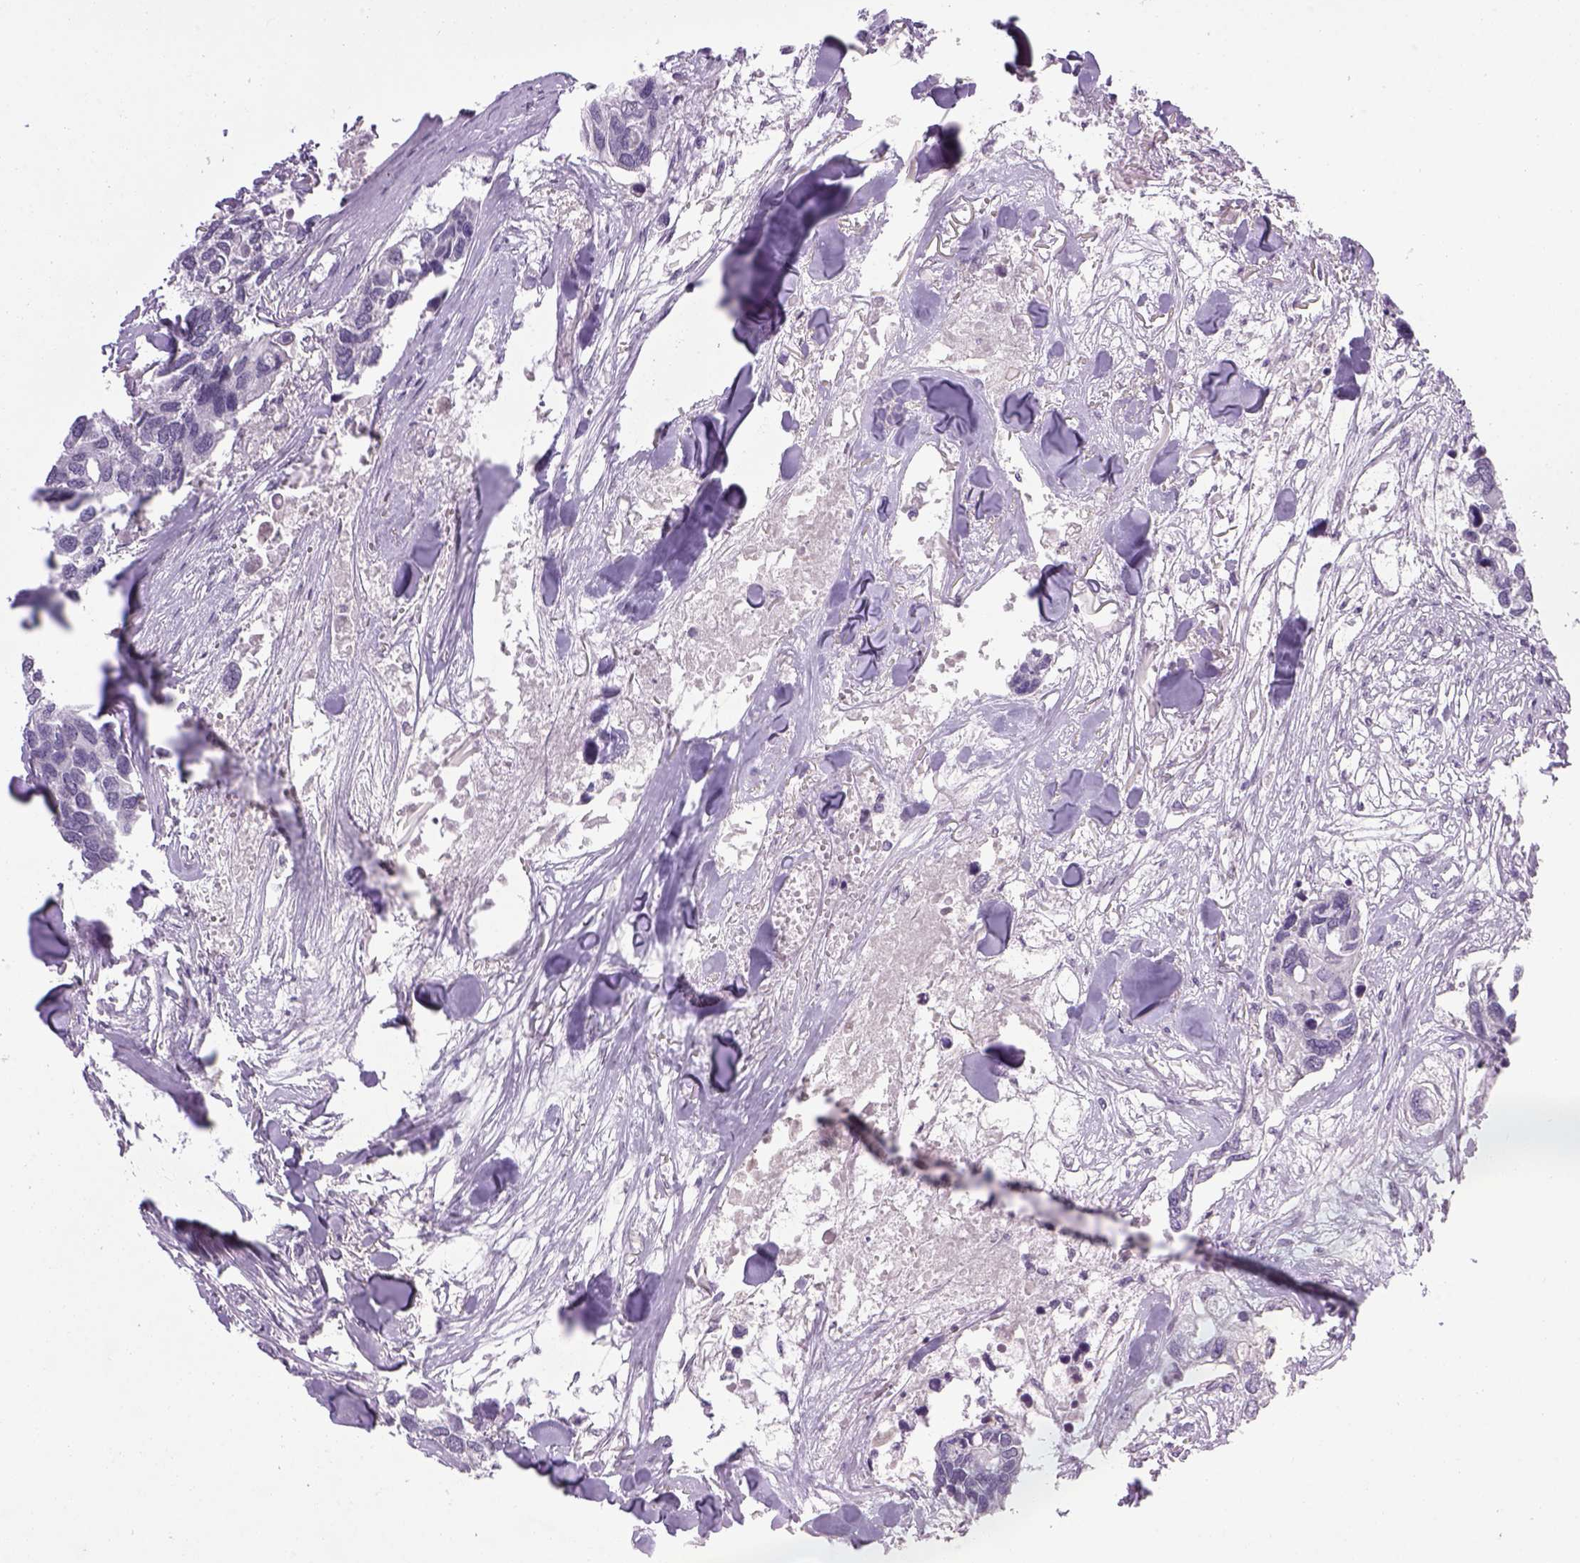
{"staining": {"intensity": "negative", "quantity": "none", "location": "none"}, "tissue": "breast cancer", "cell_type": "Tumor cells", "image_type": "cancer", "snomed": [{"axis": "morphology", "description": "Duct carcinoma"}, {"axis": "topography", "description": "Breast"}], "caption": "IHC of breast cancer (invasive ductal carcinoma) shows no staining in tumor cells.", "gene": "PRRT1", "patient": {"sex": "female", "age": 83}}